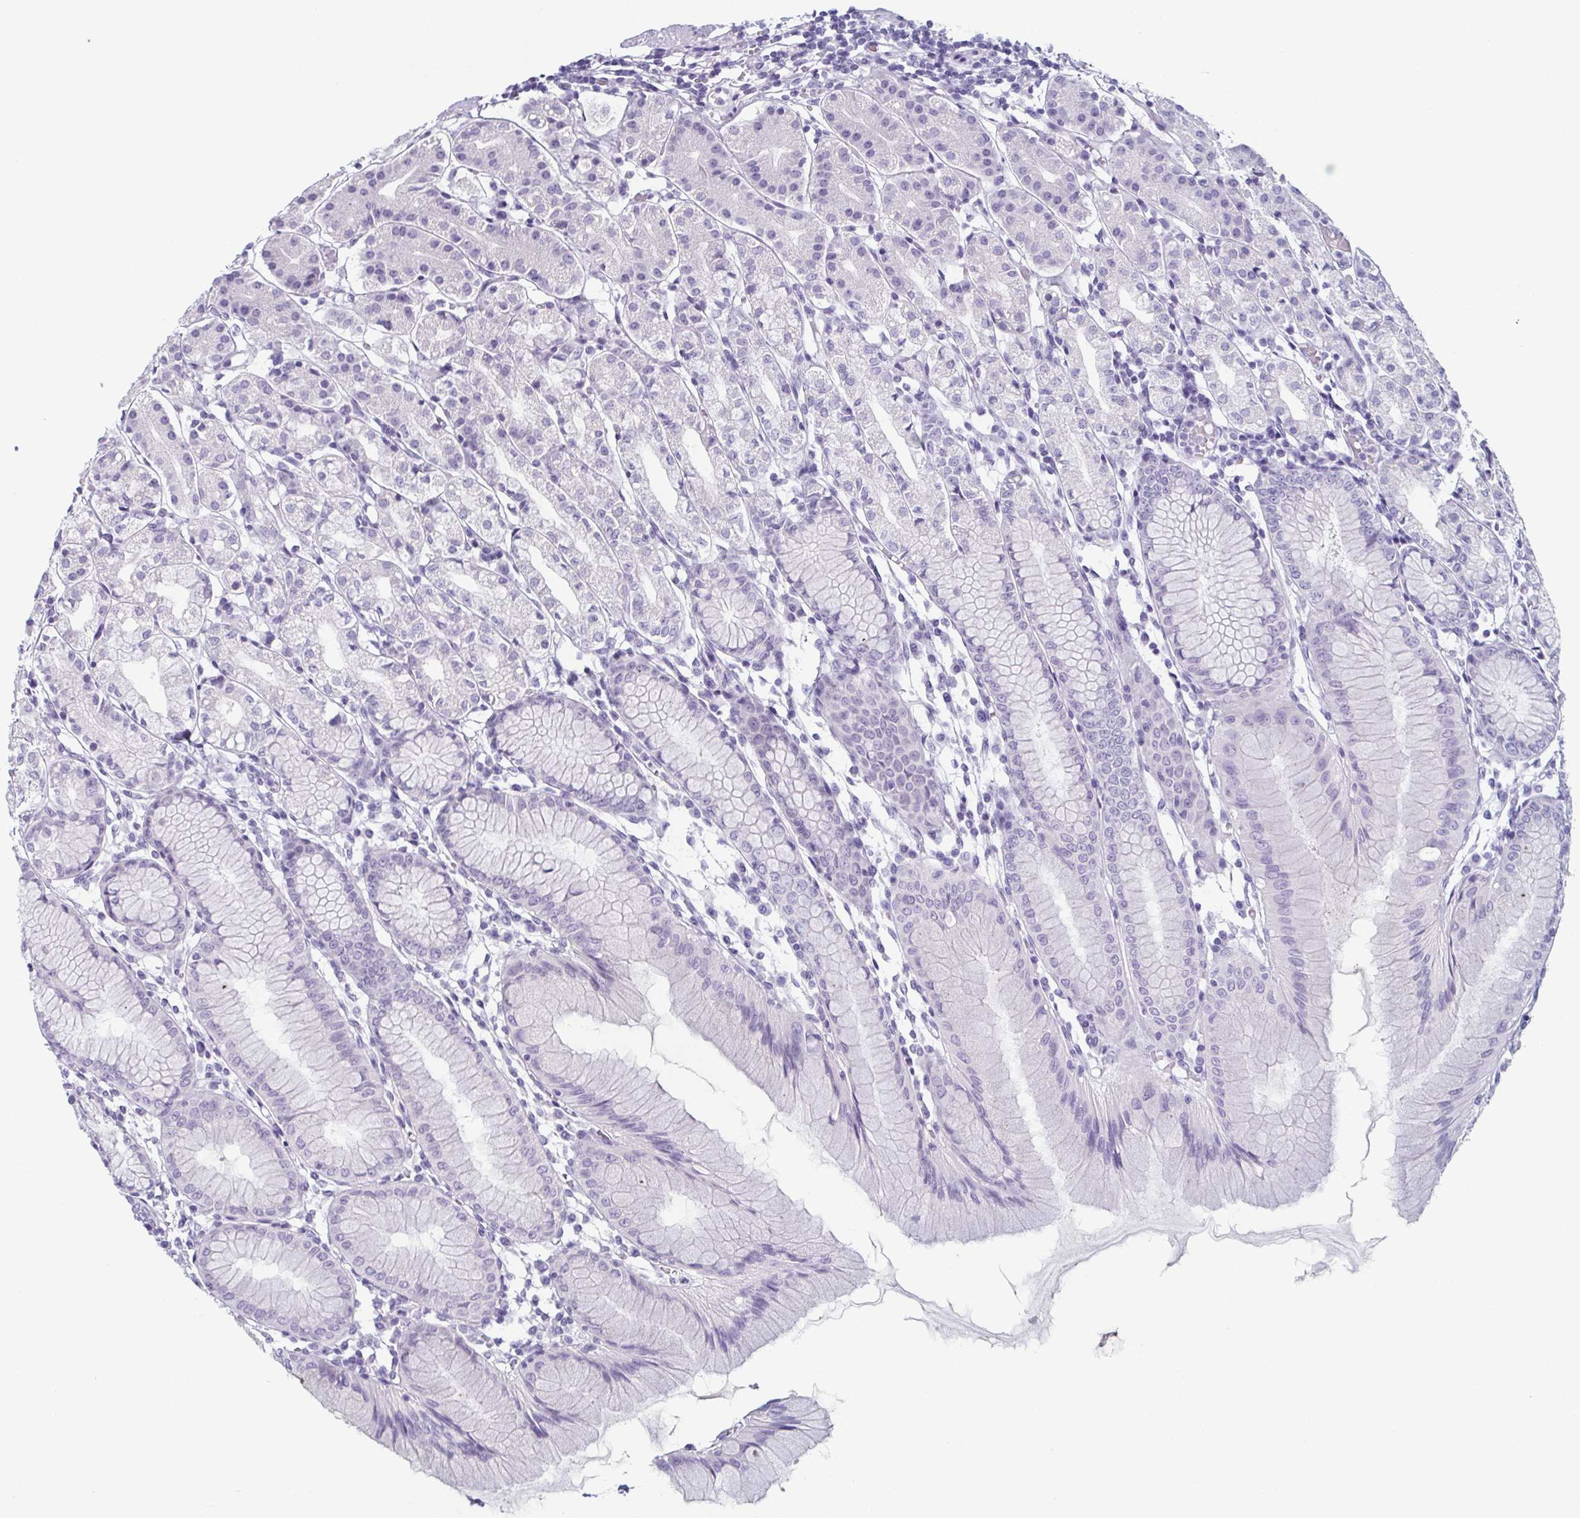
{"staining": {"intensity": "negative", "quantity": "none", "location": "none"}, "tissue": "stomach", "cell_type": "Glandular cells", "image_type": "normal", "snomed": [{"axis": "morphology", "description": "Normal tissue, NOS"}, {"axis": "topography", "description": "Stomach"}], "caption": "A high-resolution photomicrograph shows immunohistochemistry (IHC) staining of benign stomach, which shows no significant positivity in glandular cells. (DAB immunohistochemistry, high magnification).", "gene": "ENKUR", "patient": {"sex": "female", "age": 57}}